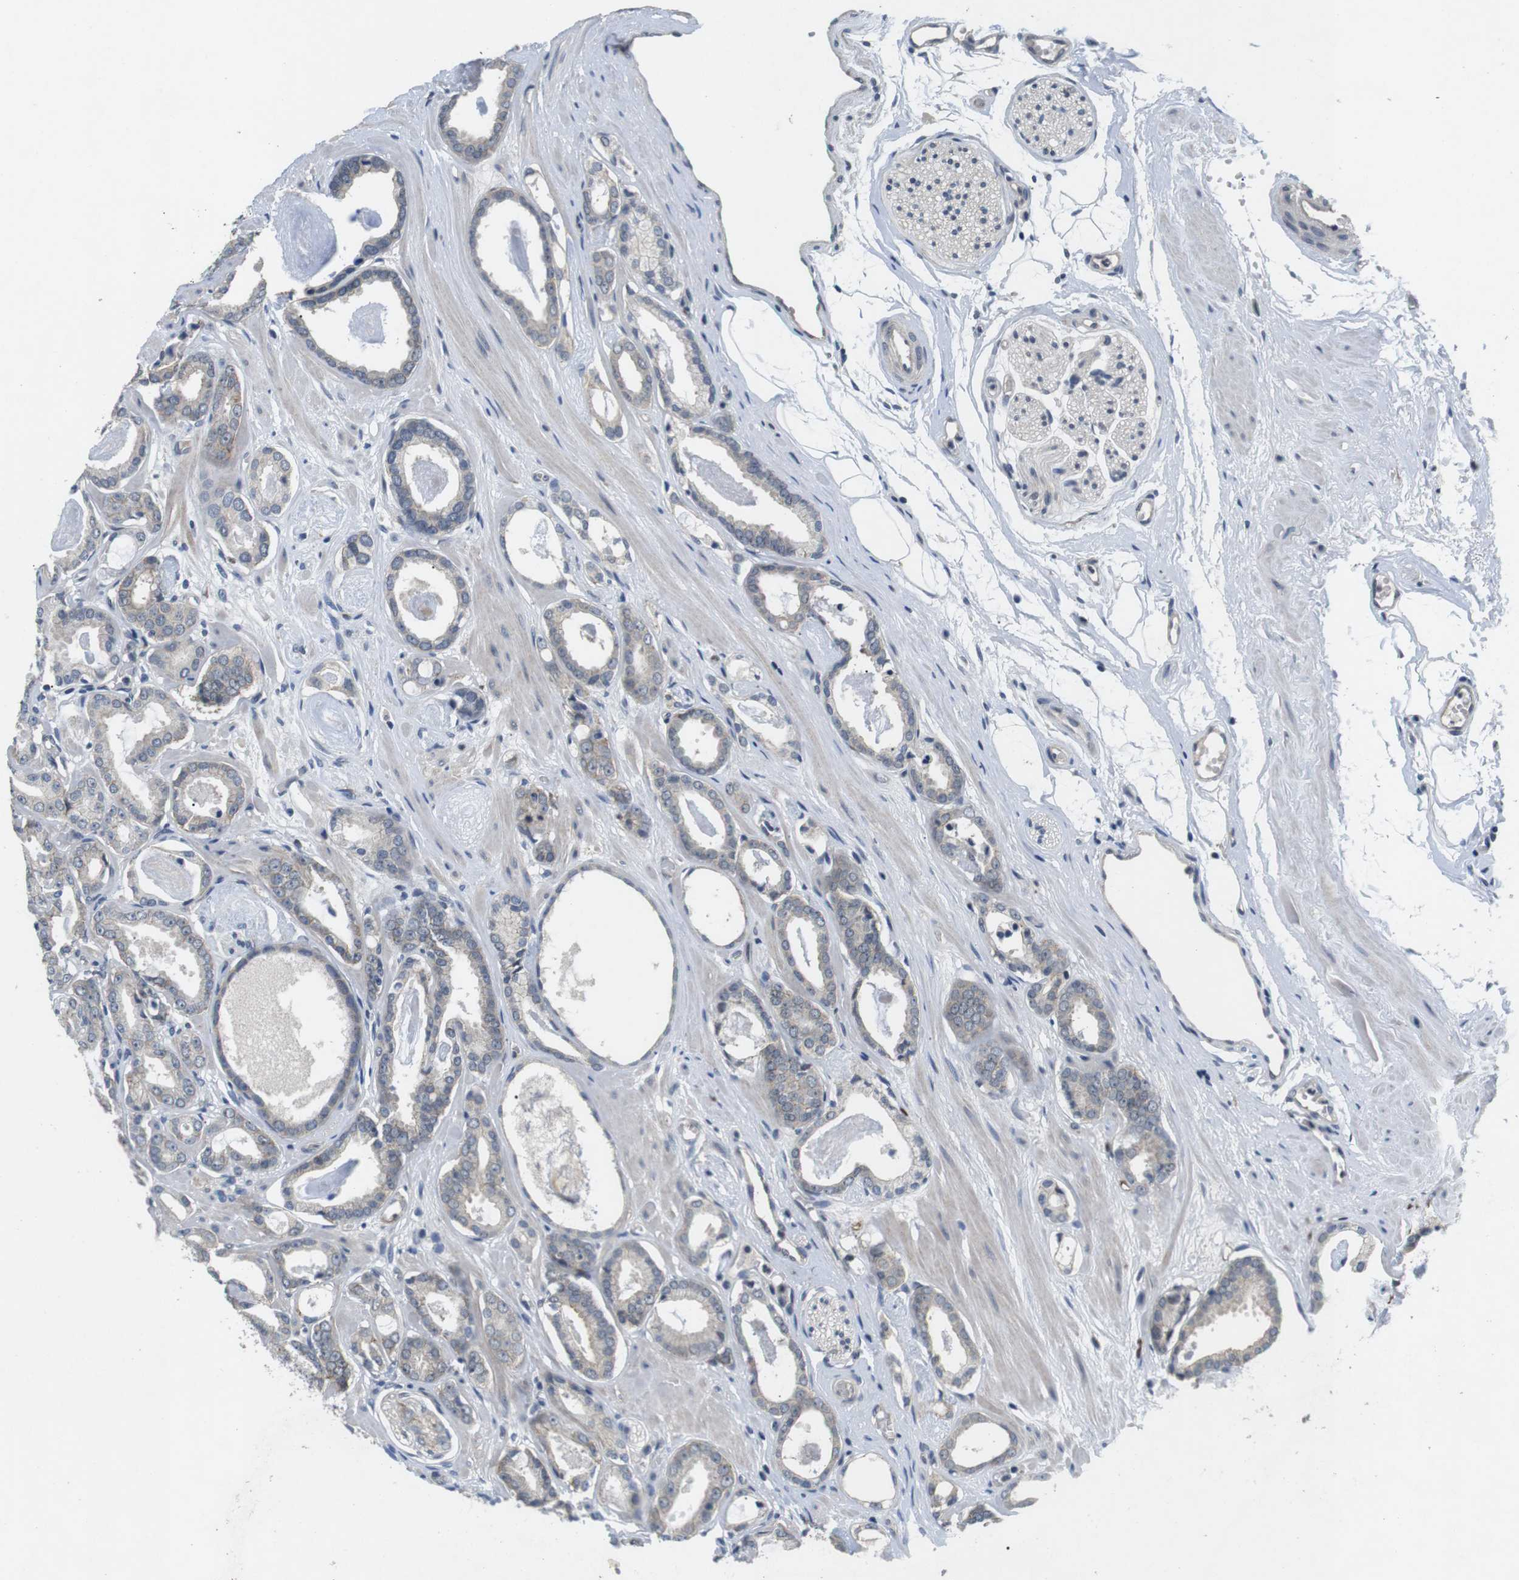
{"staining": {"intensity": "negative", "quantity": "none", "location": "none"}, "tissue": "prostate cancer", "cell_type": "Tumor cells", "image_type": "cancer", "snomed": [{"axis": "morphology", "description": "Adenocarcinoma, Low grade"}, {"axis": "topography", "description": "Prostate"}], "caption": "Tumor cells are negative for protein expression in human prostate cancer.", "gene": "NECTIN1", "patient": {"sex": "male", "age": 53}}